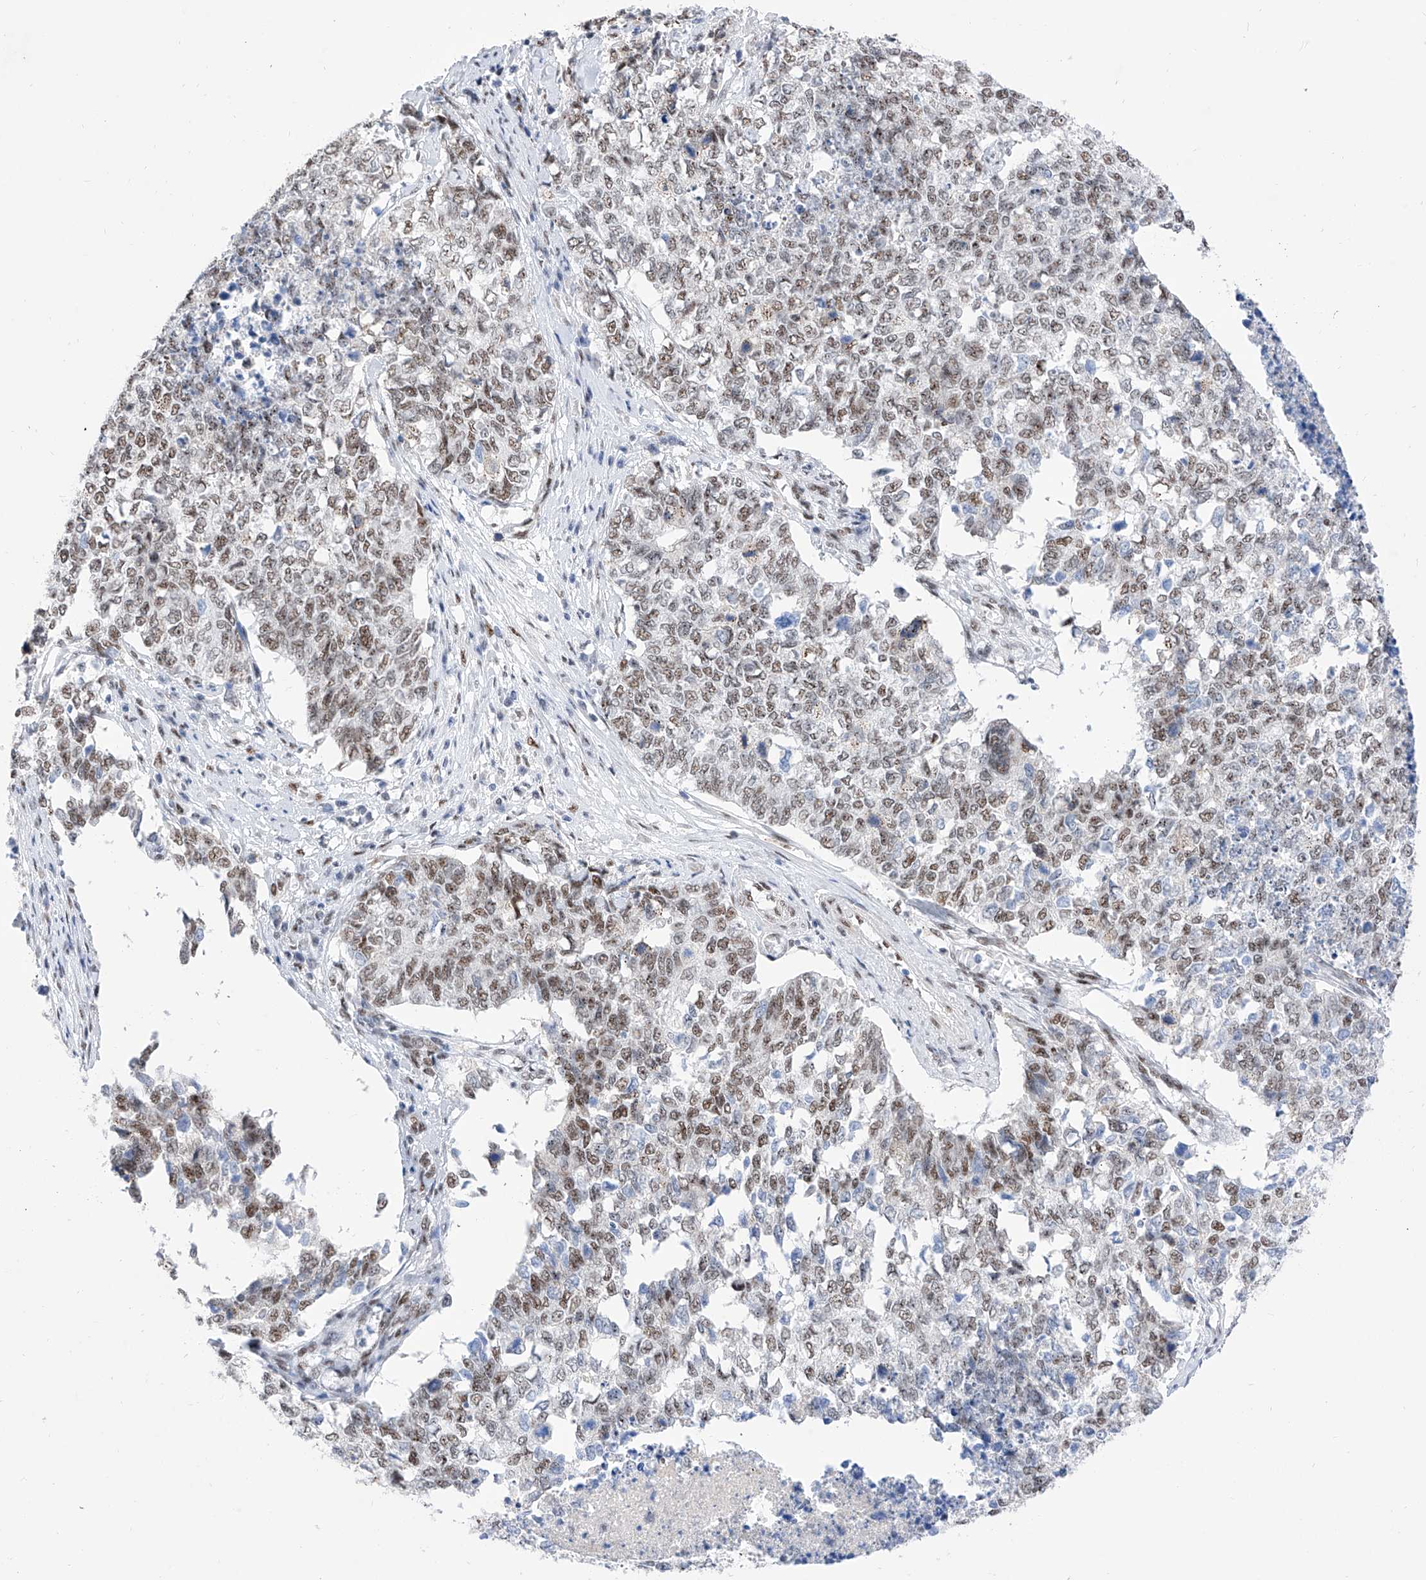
{"staining": {"intensity": "moderate", "quantity": ">75%", "location": "cytoplasmic/membranous,nuclear"}, "tissue": "cervical cancer", "cell_type": "Tumor cells", "image_type": "cancer", "snomed": [{"axis": "morphology", "description": "Squamous cell carcinoma, NOS"}, {"axis": "topography", "description": "Cervix"}], "caption": "IHC staining of cervical squamous cell carcinoma, which reveals medium levels of moderate cytoplasmic/membranous and nuclear staining in approximately >75% of tumor cells indicating moderate cytoplasmic/membranous and nuclear protein expression. The staining was performed using DAB (brown) for protein detection and nuclei were counterstained in hematoxylin (blue).", "gene": "ATN1", "patient": {"sex": "female", "age": 63}}